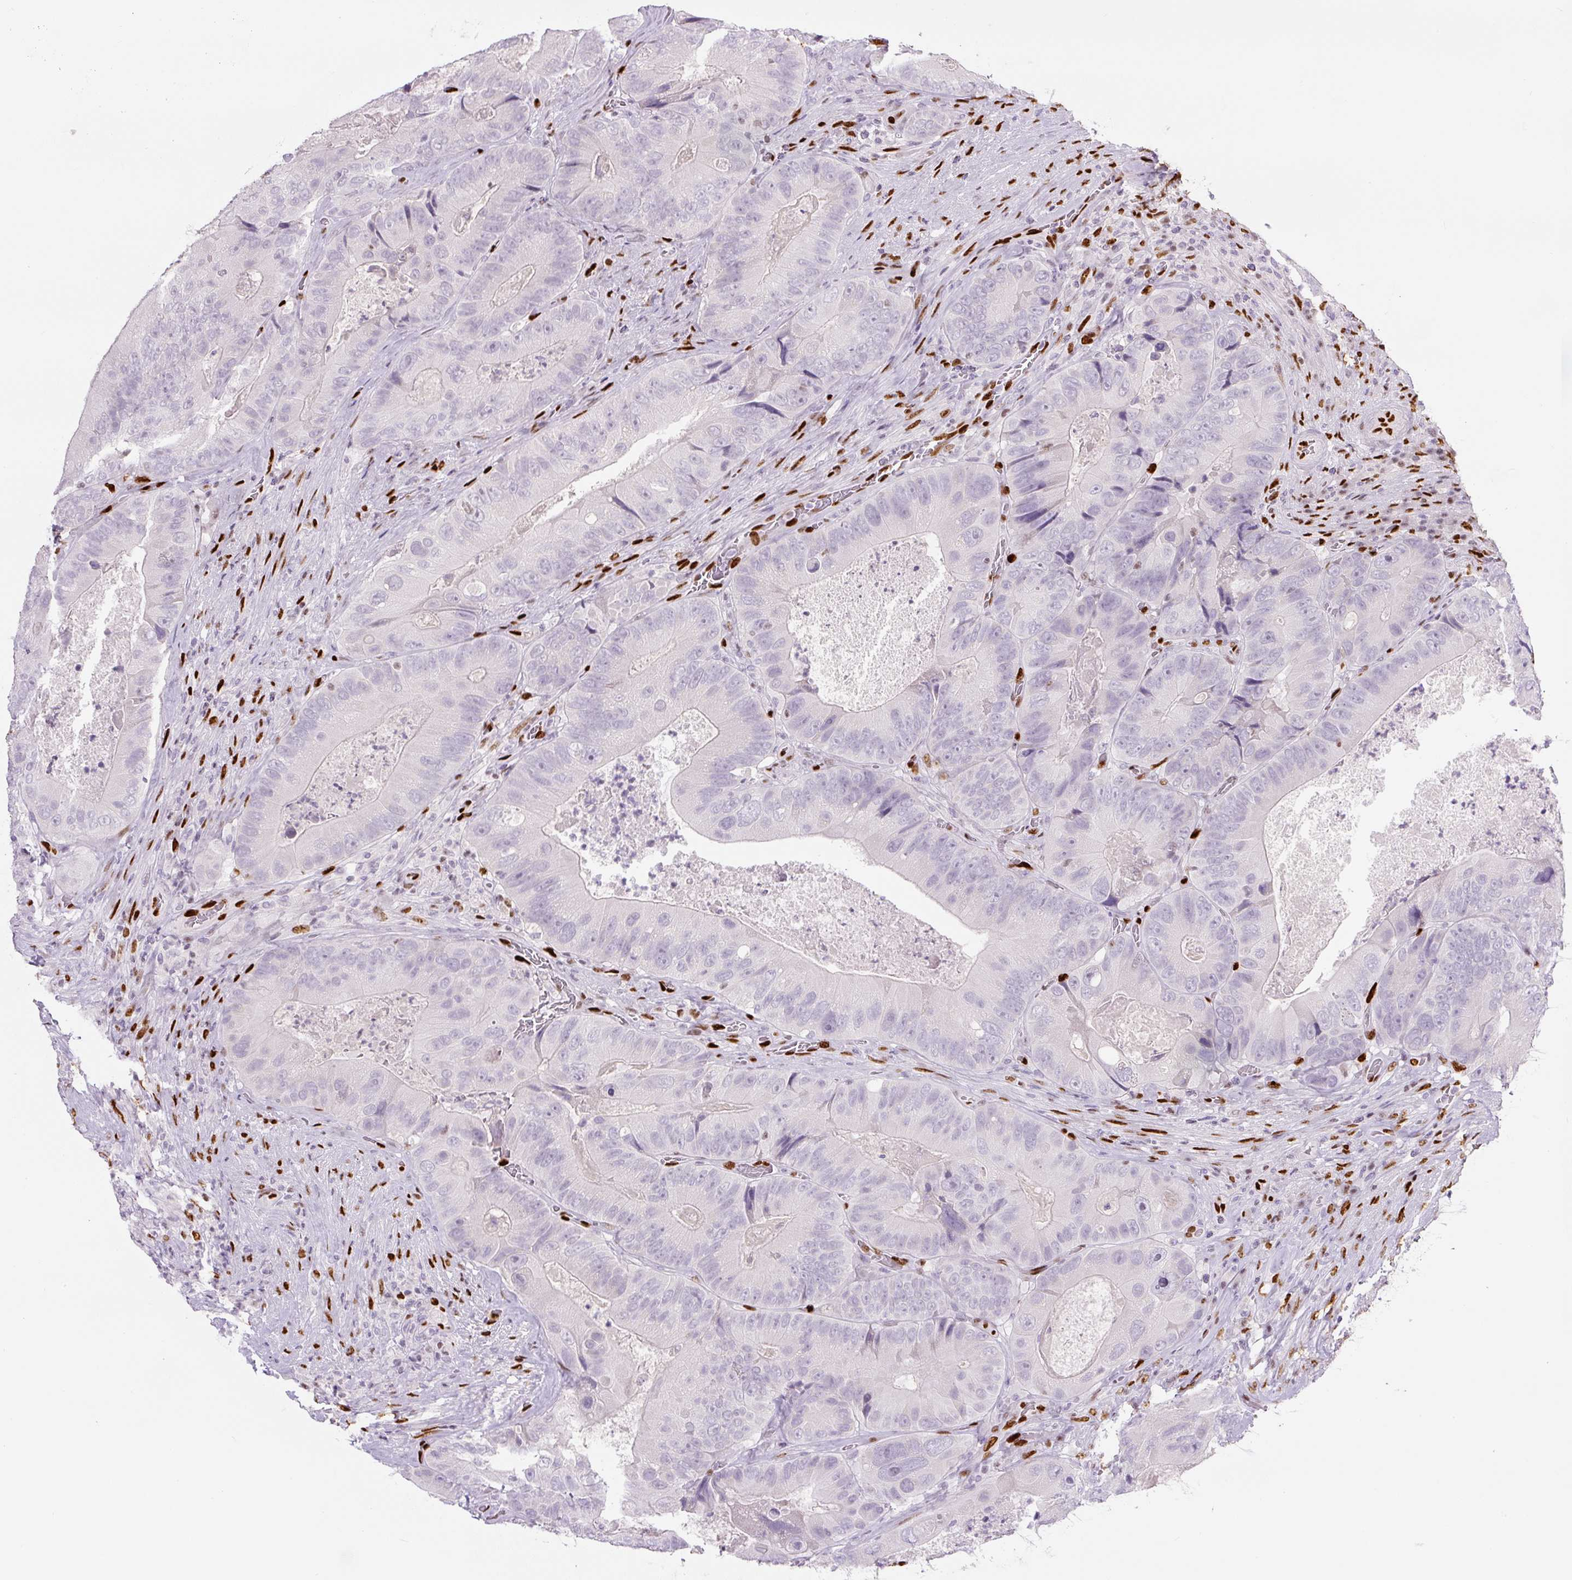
{"staining": {"intensity": "negative", "quantity": "none", "location": "none"}, "tissue": "colorectal cancer", "cell_type": "Tumor cells", "image_type": "cancer", "snomed": [{"axis": "morphology", "description": "Adenocarcinoma, NOS"}, {"axis": "topography", "description": "Colon"}], "caption": "The IHC histopathology image has no significant positivity in tumor cells of adenocarcinoma (colorectal) tissue.", "gene": "ZEB1", "patient": {"sex": "female", "age": 86}}